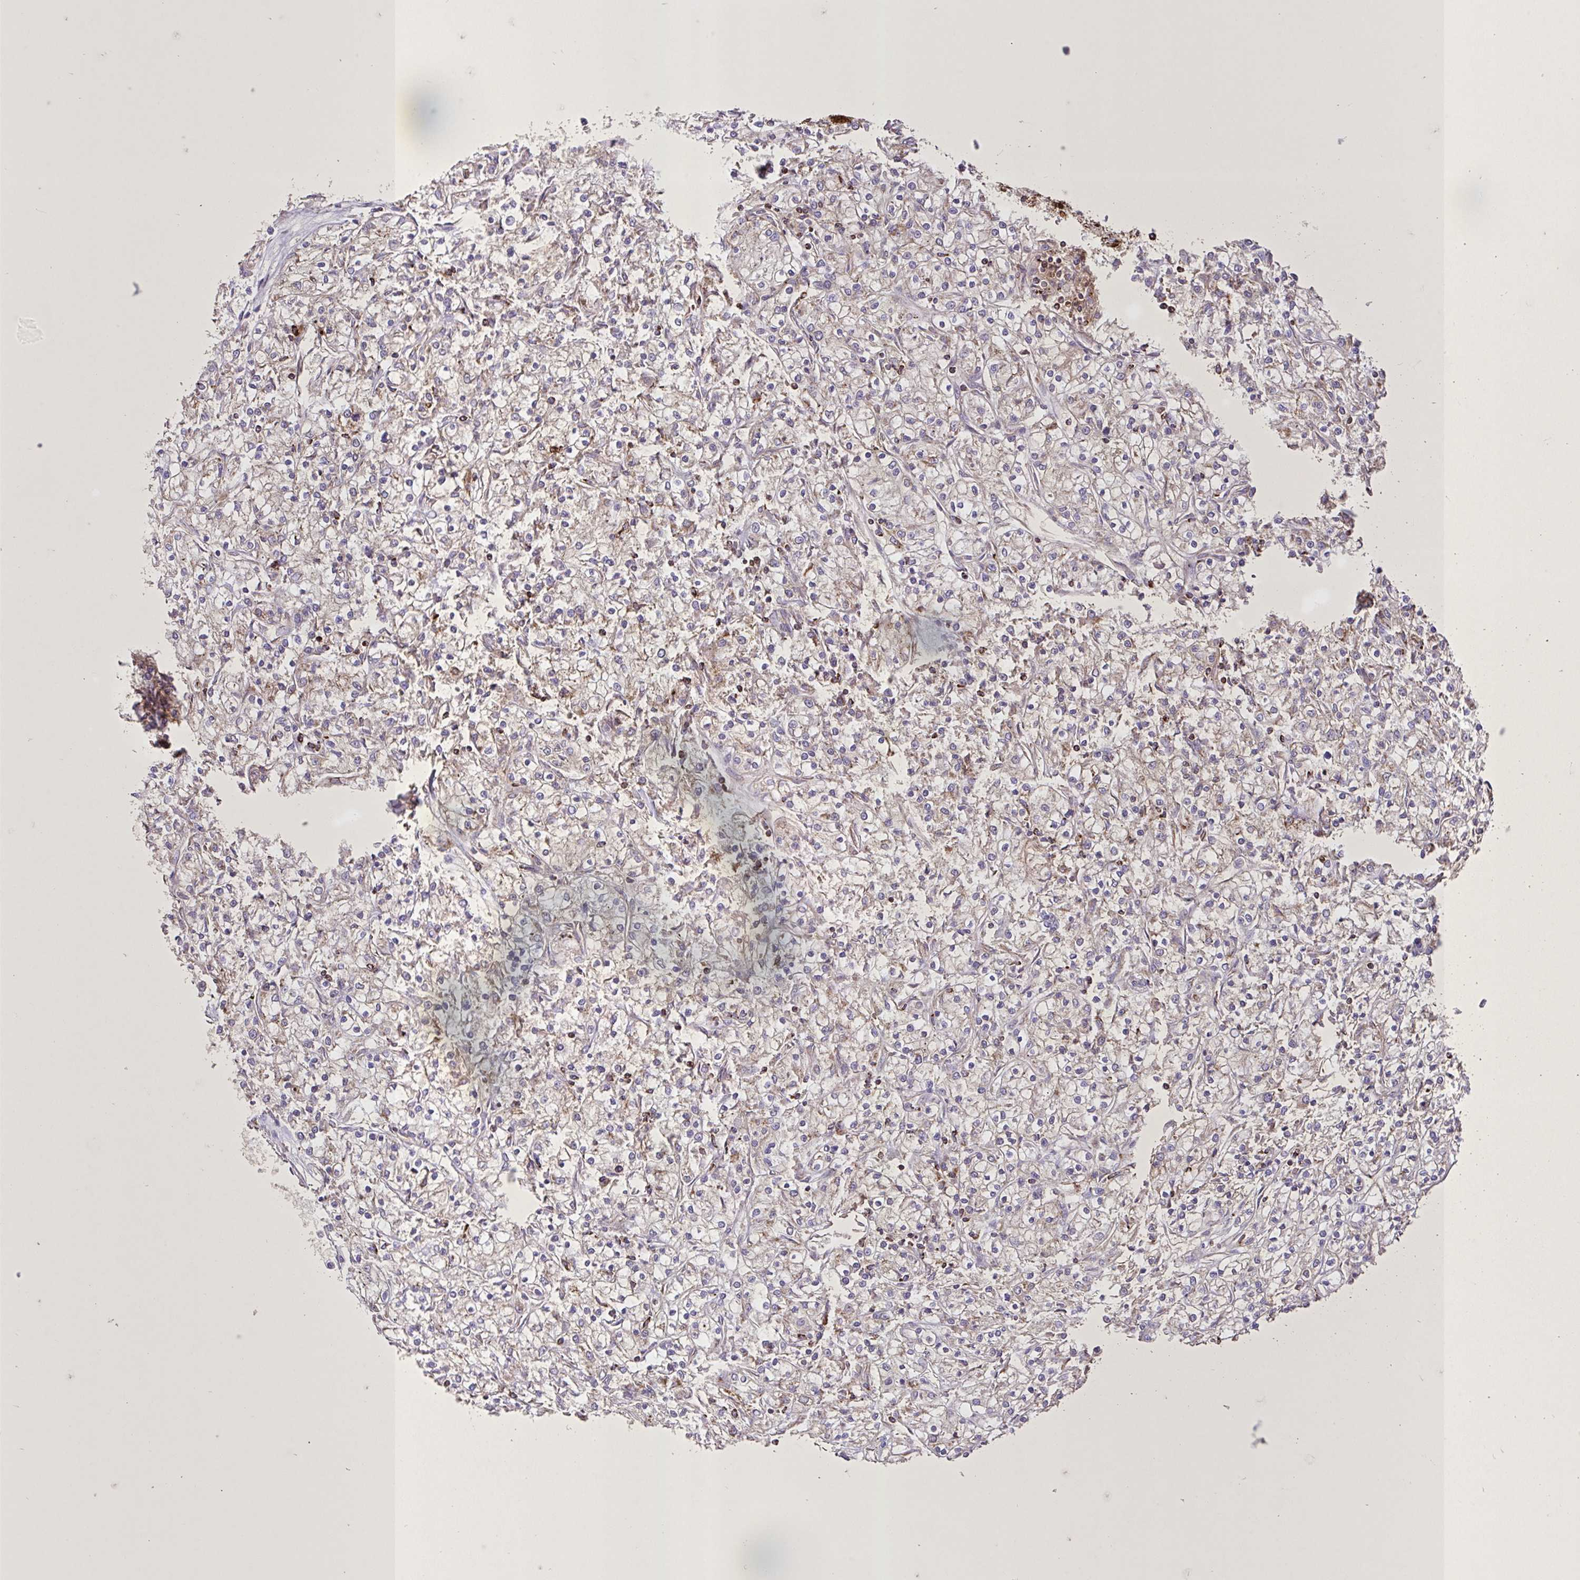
{"staining": {"intensity": "weak", "quantity": "<25%", "location": "cytoplasmic/membranous"}, "tissue": "renal cancer", "cell_type": "Tumor cells", "image_type": "cancer", "snomed": [{"axis": "morphology", "description": "Adenocarcinoma, NOS"}, {"axis": "topography", "description": "Kidney"}], "caption": "A micrograph of human renal cancer is negative for staining in tumor cells.", "gene": "AGK", "patient": {"sex": "female", "age": 59}}